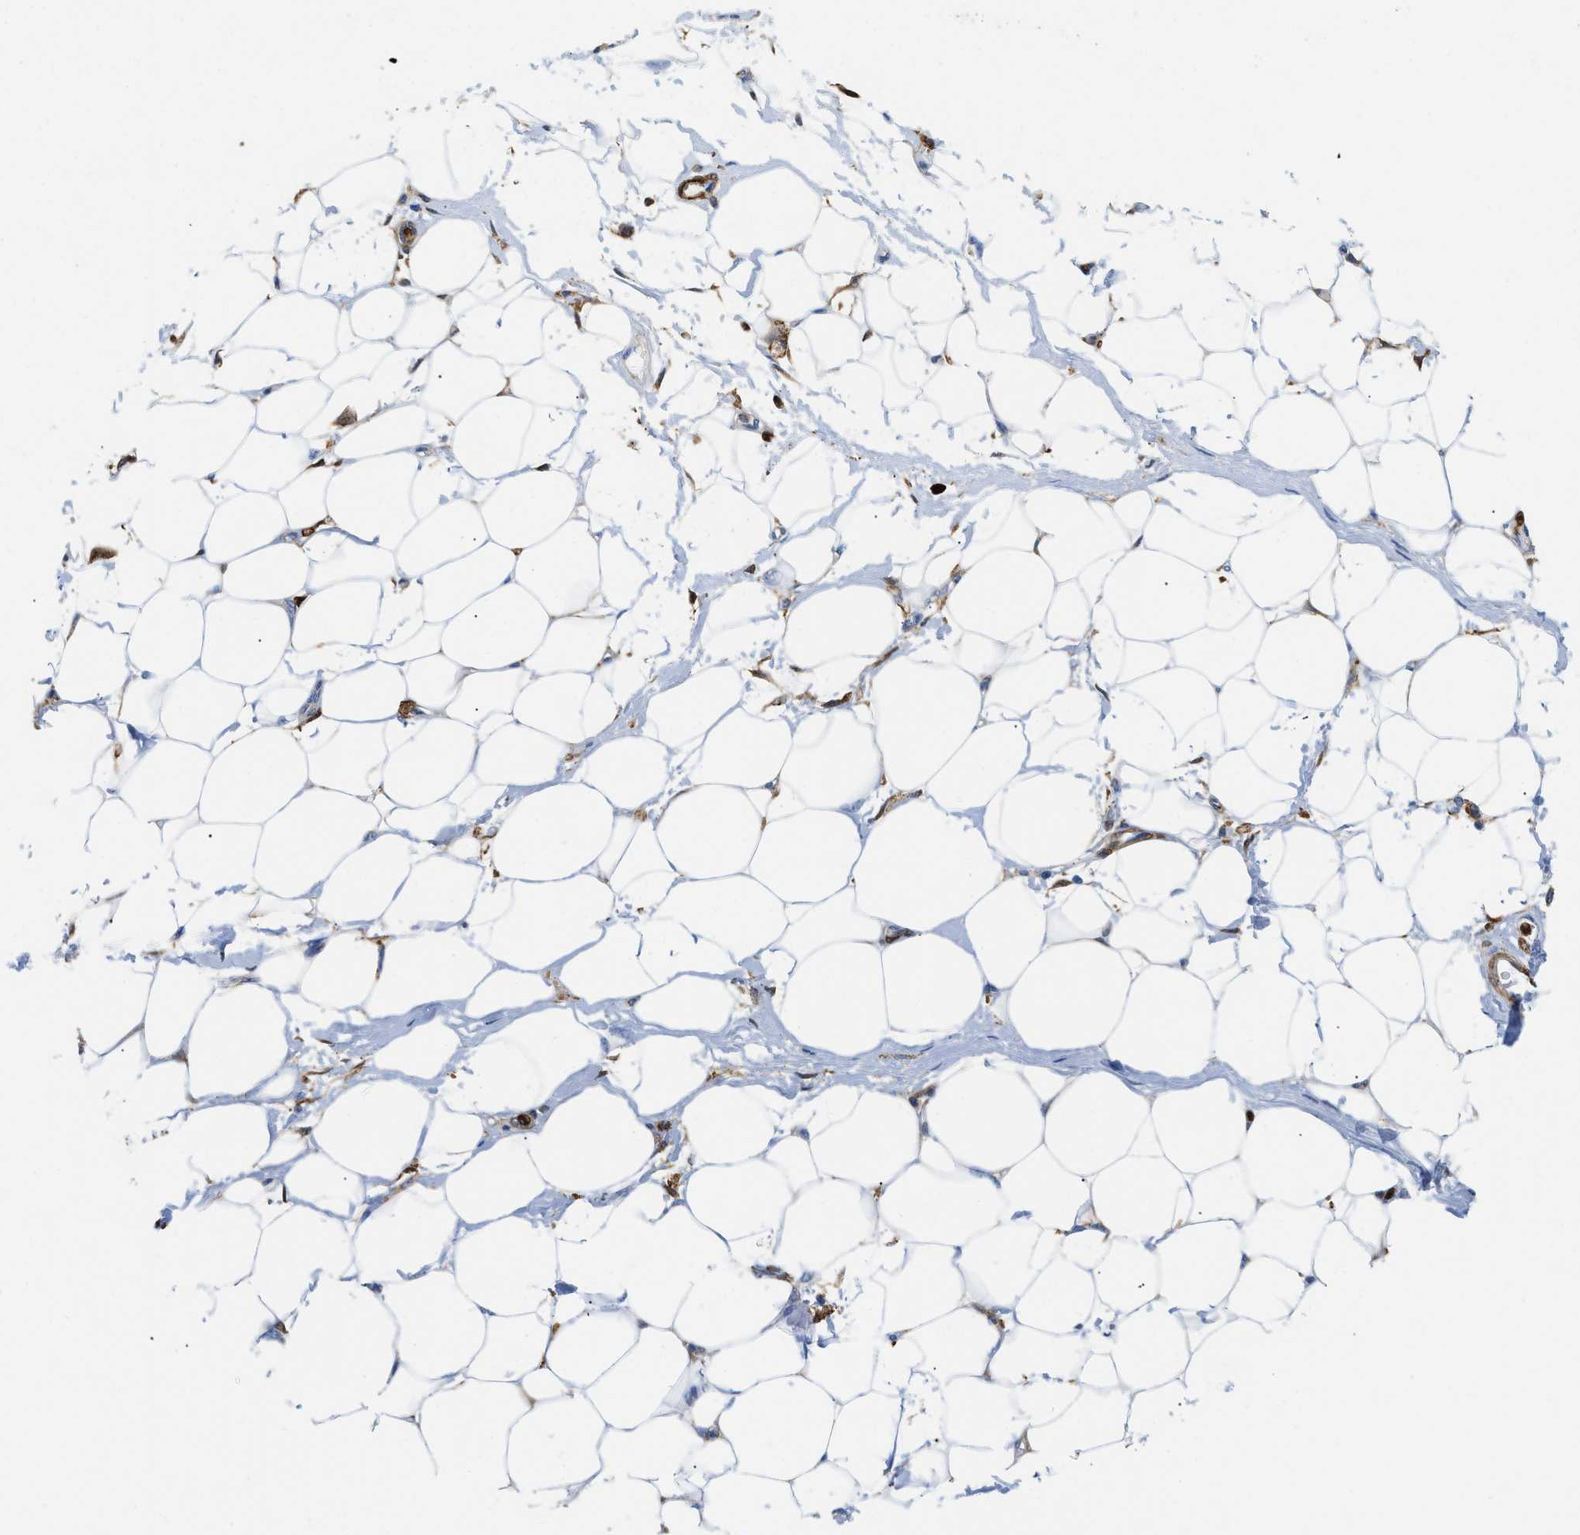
{"staining": {"intensity": "negative", "quantity": "none", "location": "none"}, "tissue": "adipose tissue", "cell_type": "Adipocytes", "image_type": "normal", "snomed": [{"axis": "morphology", "description": "Normal tissue, NOS"}, {"axis": "morphology", "description": "Urothelial carcinoma, High grade"}, {"axis": "topography", "description": "Vascular tissue"}, {"axis": "topography", "description": "Urinary bladder"}], "caption": "Immunohistochemistry (IHC) of benign human adipose tissue reveals no expression in adipocytes.", "gene": "GSN", "patient": {"sex": "female", "age": 56}}